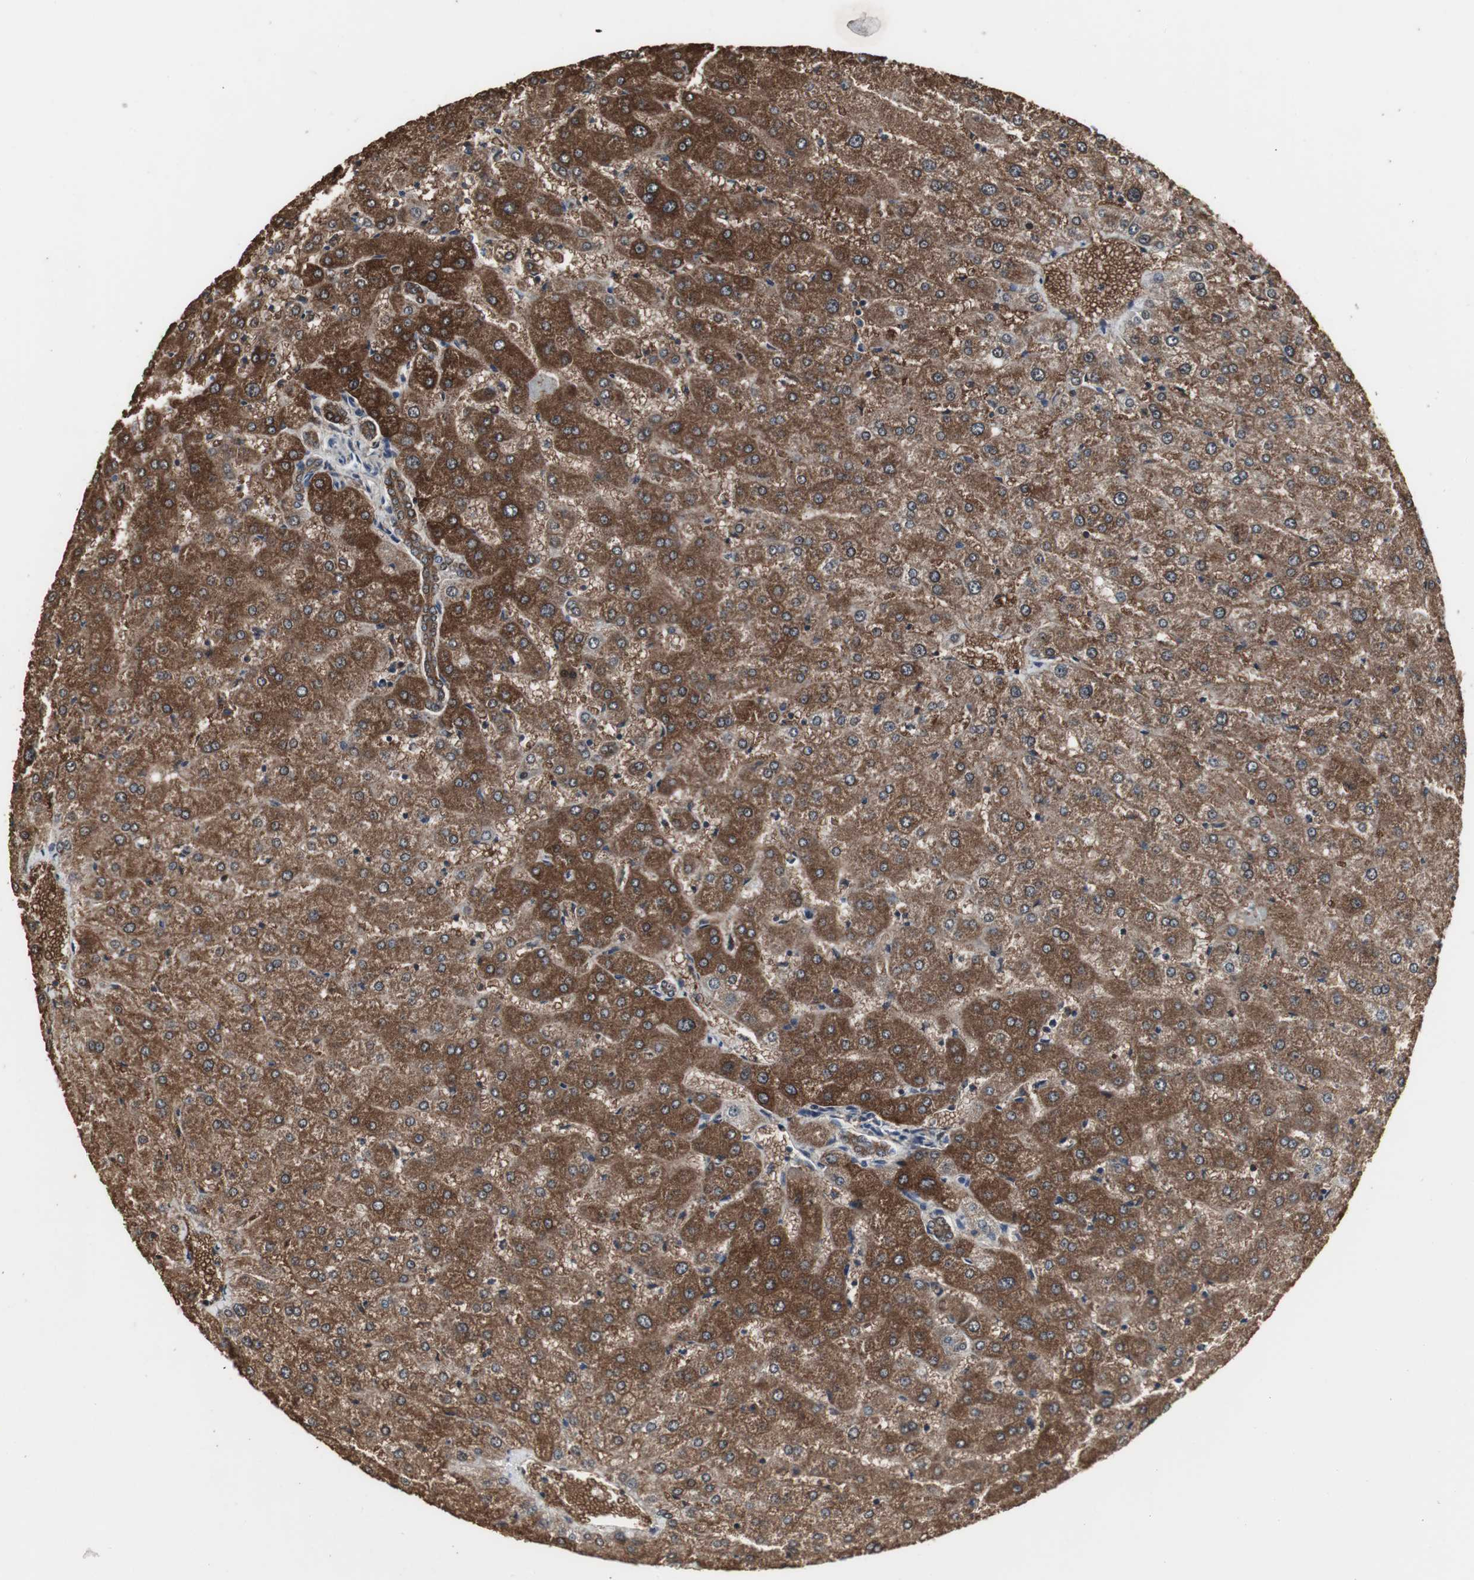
{"staining": {"intensity": "strong", "quantity": ">75%", "location": "cytoplasmic/membranous"}, "tissue": "liver", "cell_type": "Cholangiocytes", "image_type": "normal", "snomed": [{"axis": "morphology", "description": "Normal tissue, NOS"}, {"axis": "morphology", "description": "Fibrosis, NOS"}, {"axis": "topography", "description": "Liver"}], "caption": "Immunohistochemistry staining of unremarkable liver, which demonstrates high levels of strong cytoplasmic/membranous positivity in approximately >75% of cholangiocytes indicating strong cytoplasmic/membranous protein staining. The staining was performed using DAB (brown) for protein detection and nuclei were counterstained in hematoxylin (blue).", "gene": "HPRT1", "patient": {"sex": "female", "age": 29}}